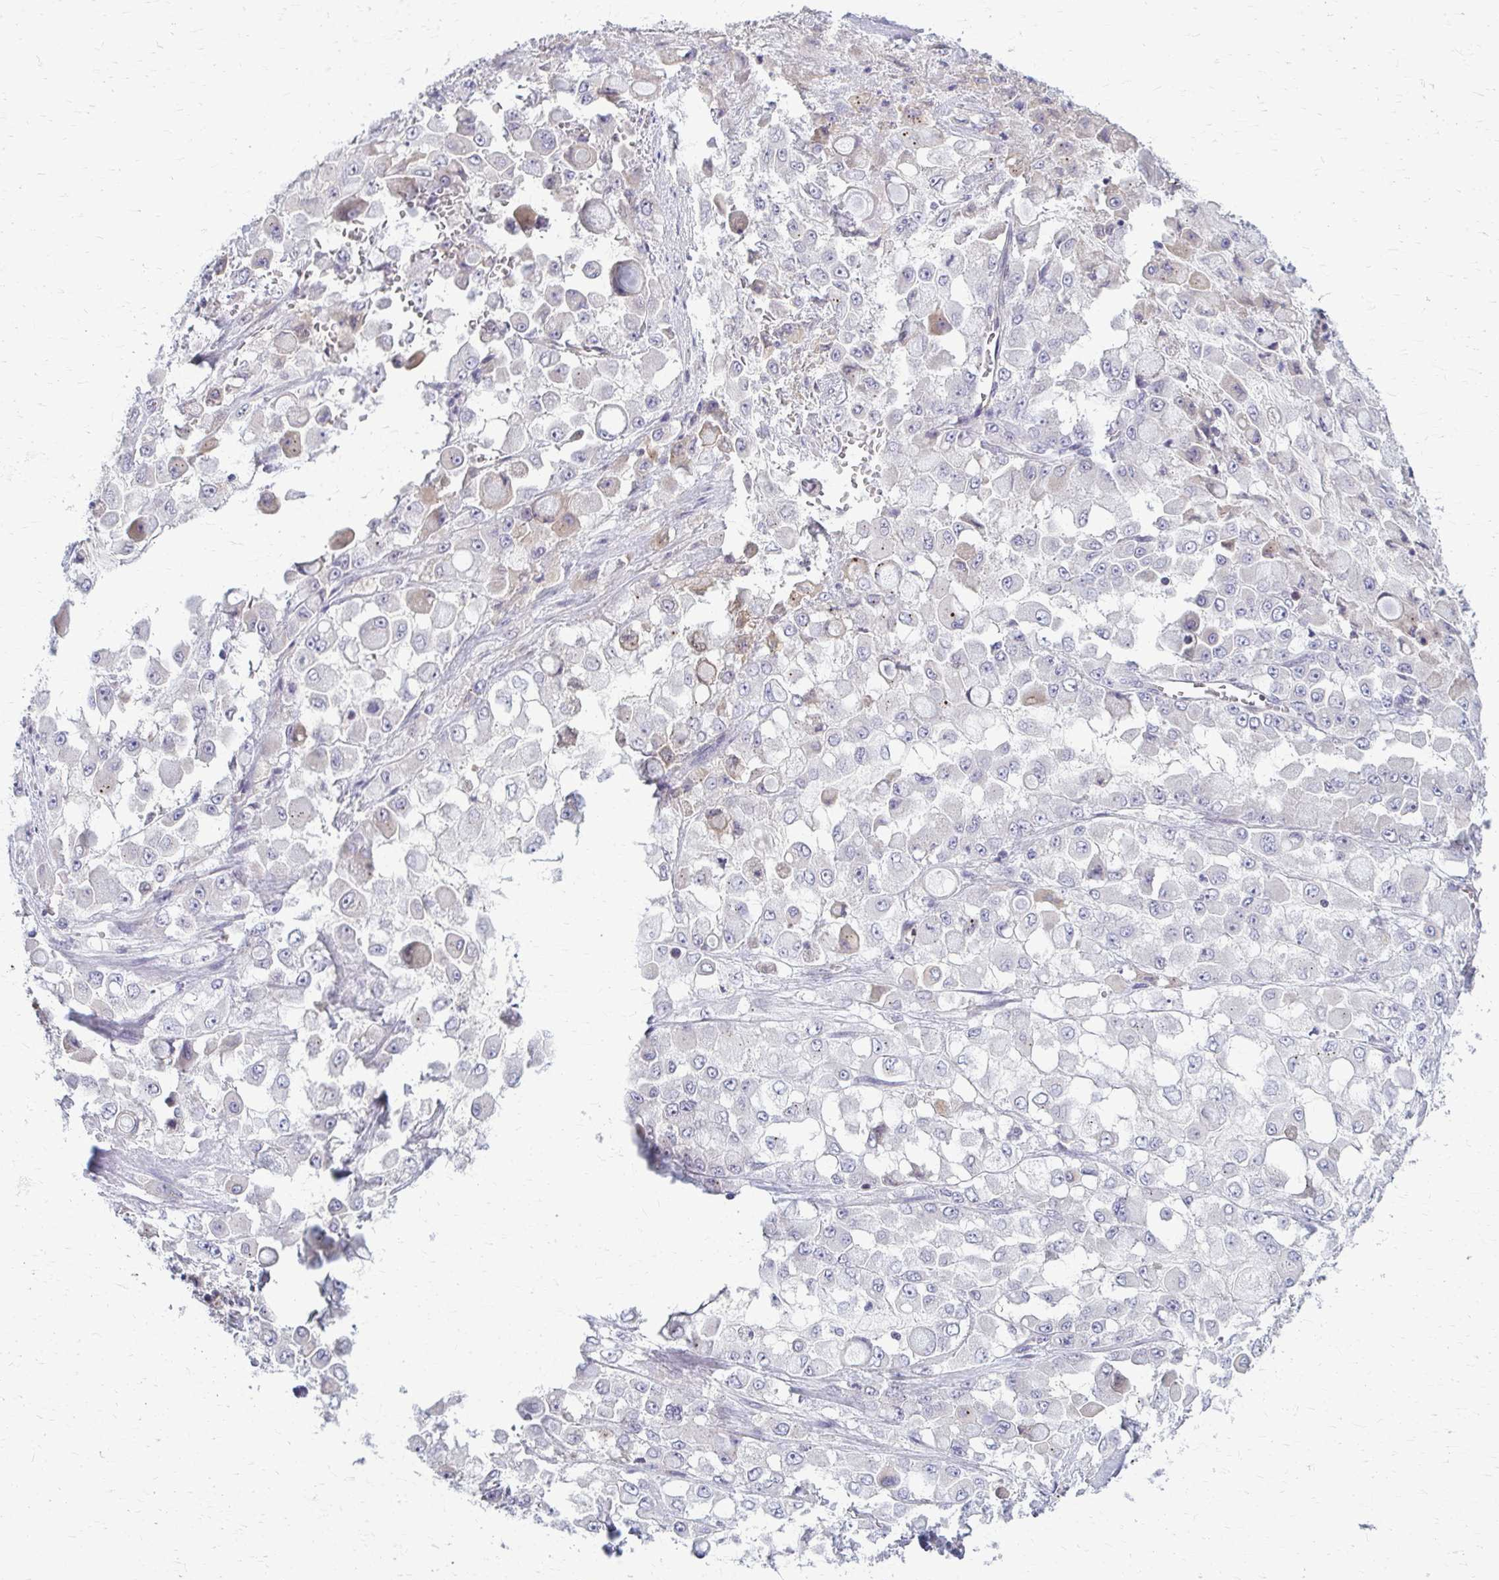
{"staining": {"intensity": "negative", "quantity": "none", "location": "none"}, "tissue": "stomach cancer", "cell_type": "Tumor cells", "image_type": "cancer", "snomed": [{"axis": "morphology", "description": "Adenocarcinoma, NOS"}, {"axis": "topography", "description": "Stomach"}], "caption": "Immunohistochemical staining of human adenocarcinoma (stomach) exhibits no significant staining in tumor cells. The staining was performed using DAB to visualize the protein expression in brown, while the nuclei were stained in blue with hematoxylin (Magnification: 20x).", "gene": "MCRIP2", "patient": {"sex": "female", "age": 76}}